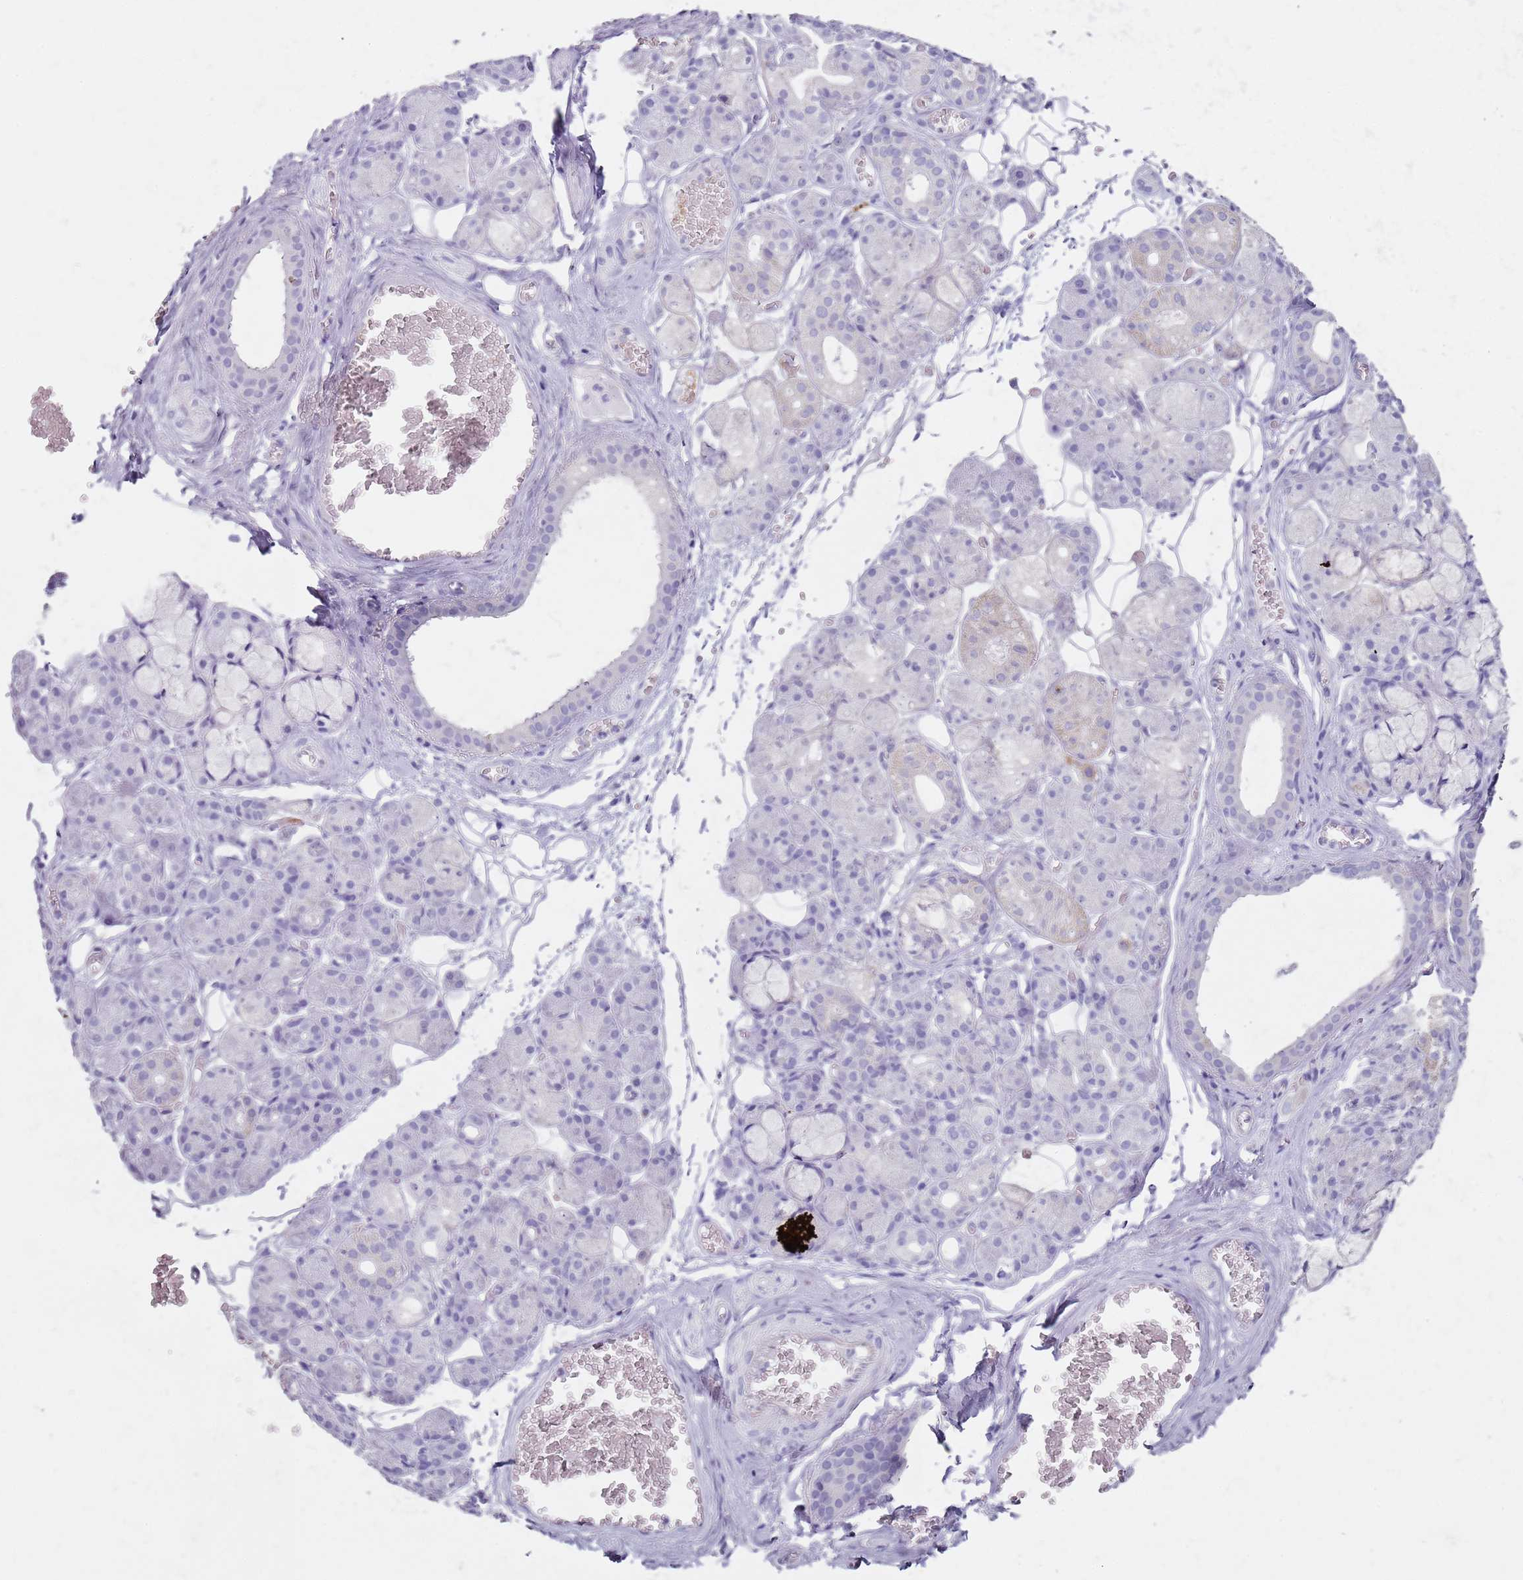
{"staining": {"intensity": "negative", "quantity": "none", "location": "none"}, "tissue": "salivary gland", "cell_type": "Glandular cells", "image_type": "normal", "snomed": [{"axis": "morphology", "description": "Normal tissue, NOS"}, {"axis": "topography", "description": "Salivary gland"}], "caption": "Salivary gland stained for a protein using immunohistochemistry exhibits no expression glandular cells.", "gene": "ALS2", "patient": {"sex": "male", "age": 63}}